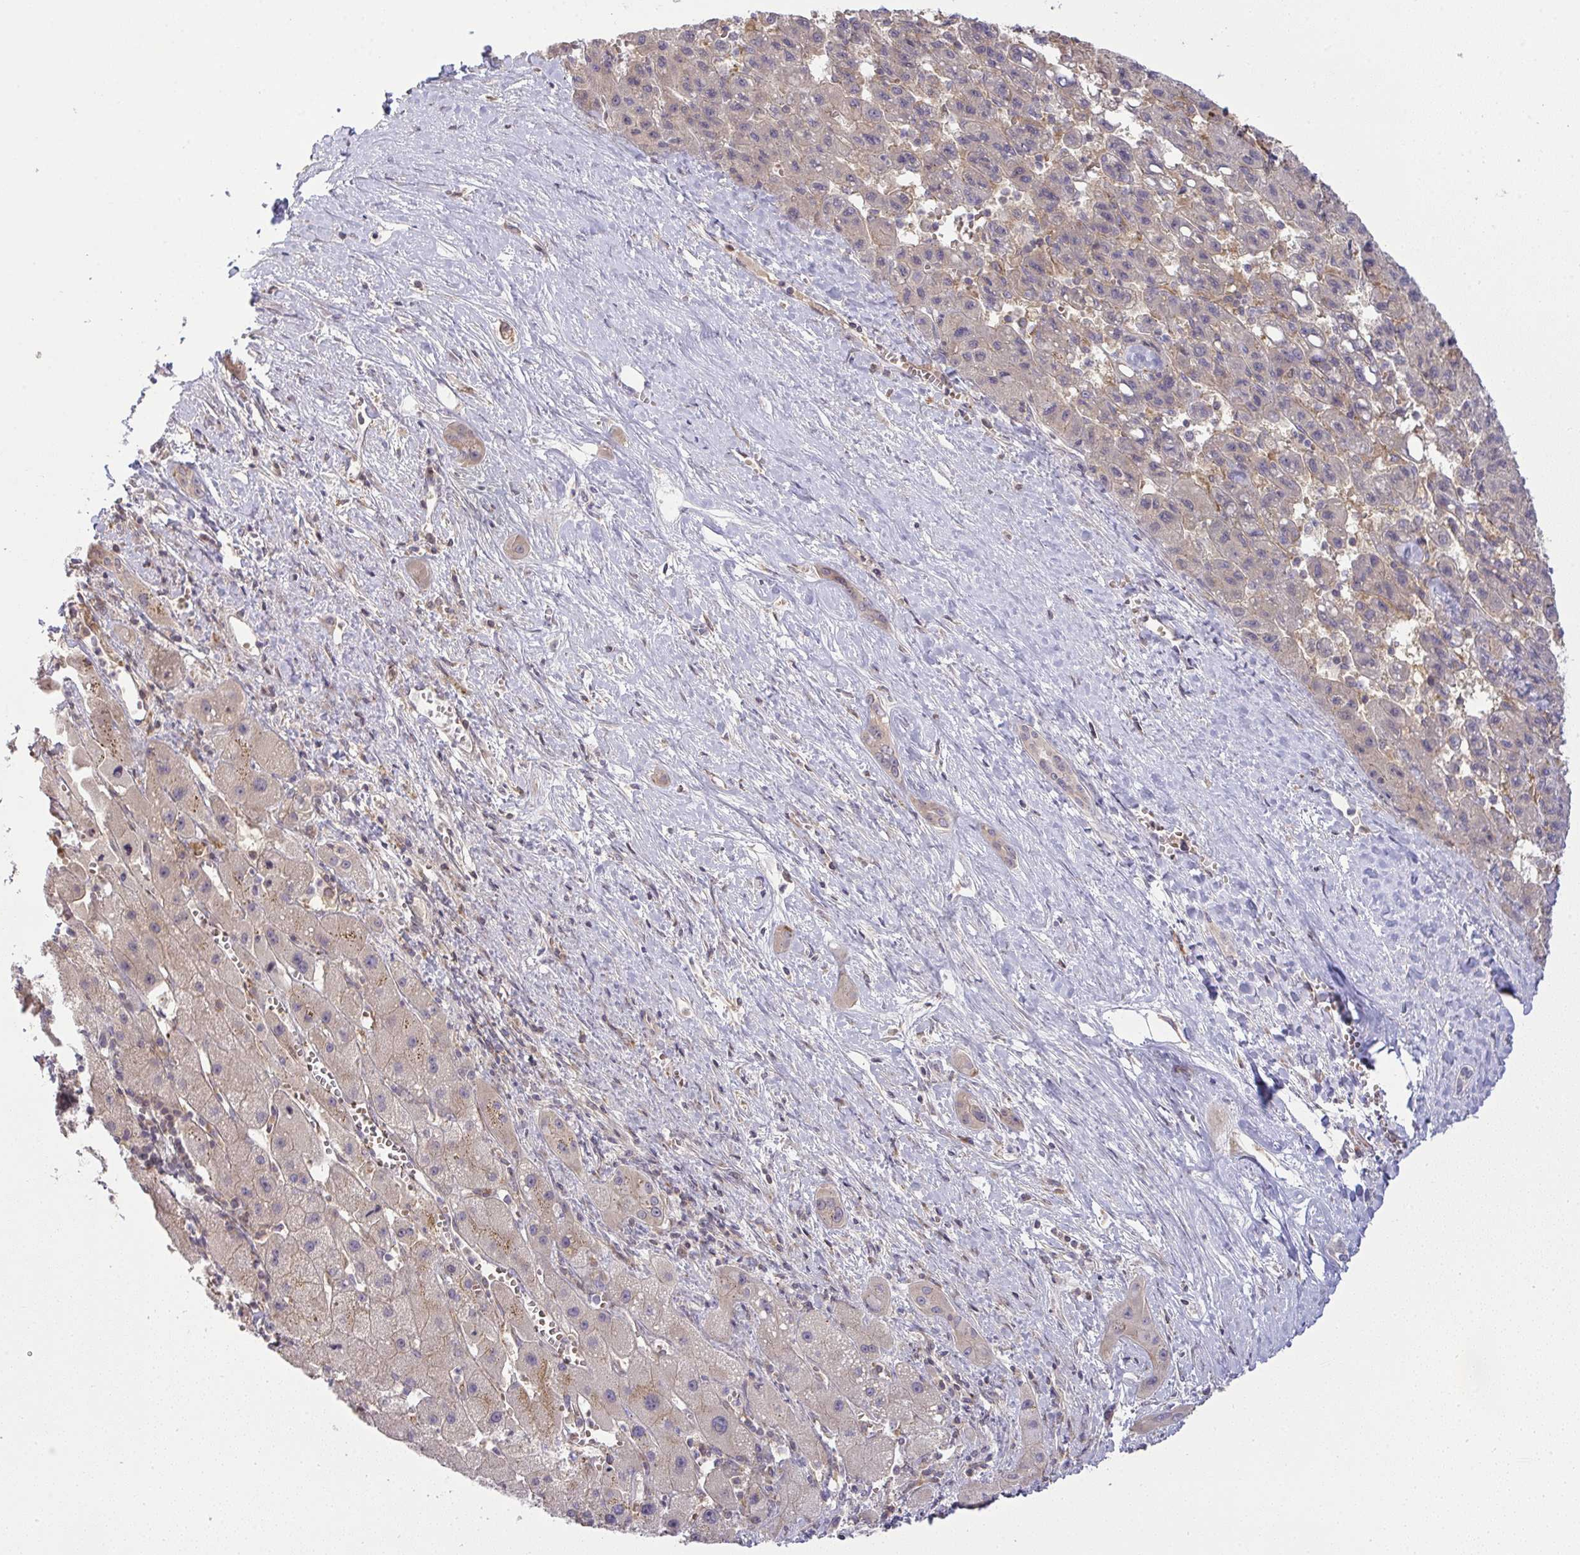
{"staining": {"intensity": "negative", "quantity": "none", "location": "none"}, "tissue": "liver cancer", "cell_type": "Tumor cells", "image_type": "cancer", "snomed": [{"axis": "morphology", "description": "Carcinoma, Hepatocellular, NOS"}, {"axis": "topography", "description": "Liver"}], "caption": "DAB (3,3'-diaminobenzidine) immunohistochemical staining of human liver cancer reveals no significant expression in tumor cells.", "gene": "SLC9A6", "patient": {"sex": "female", "age": 82}}